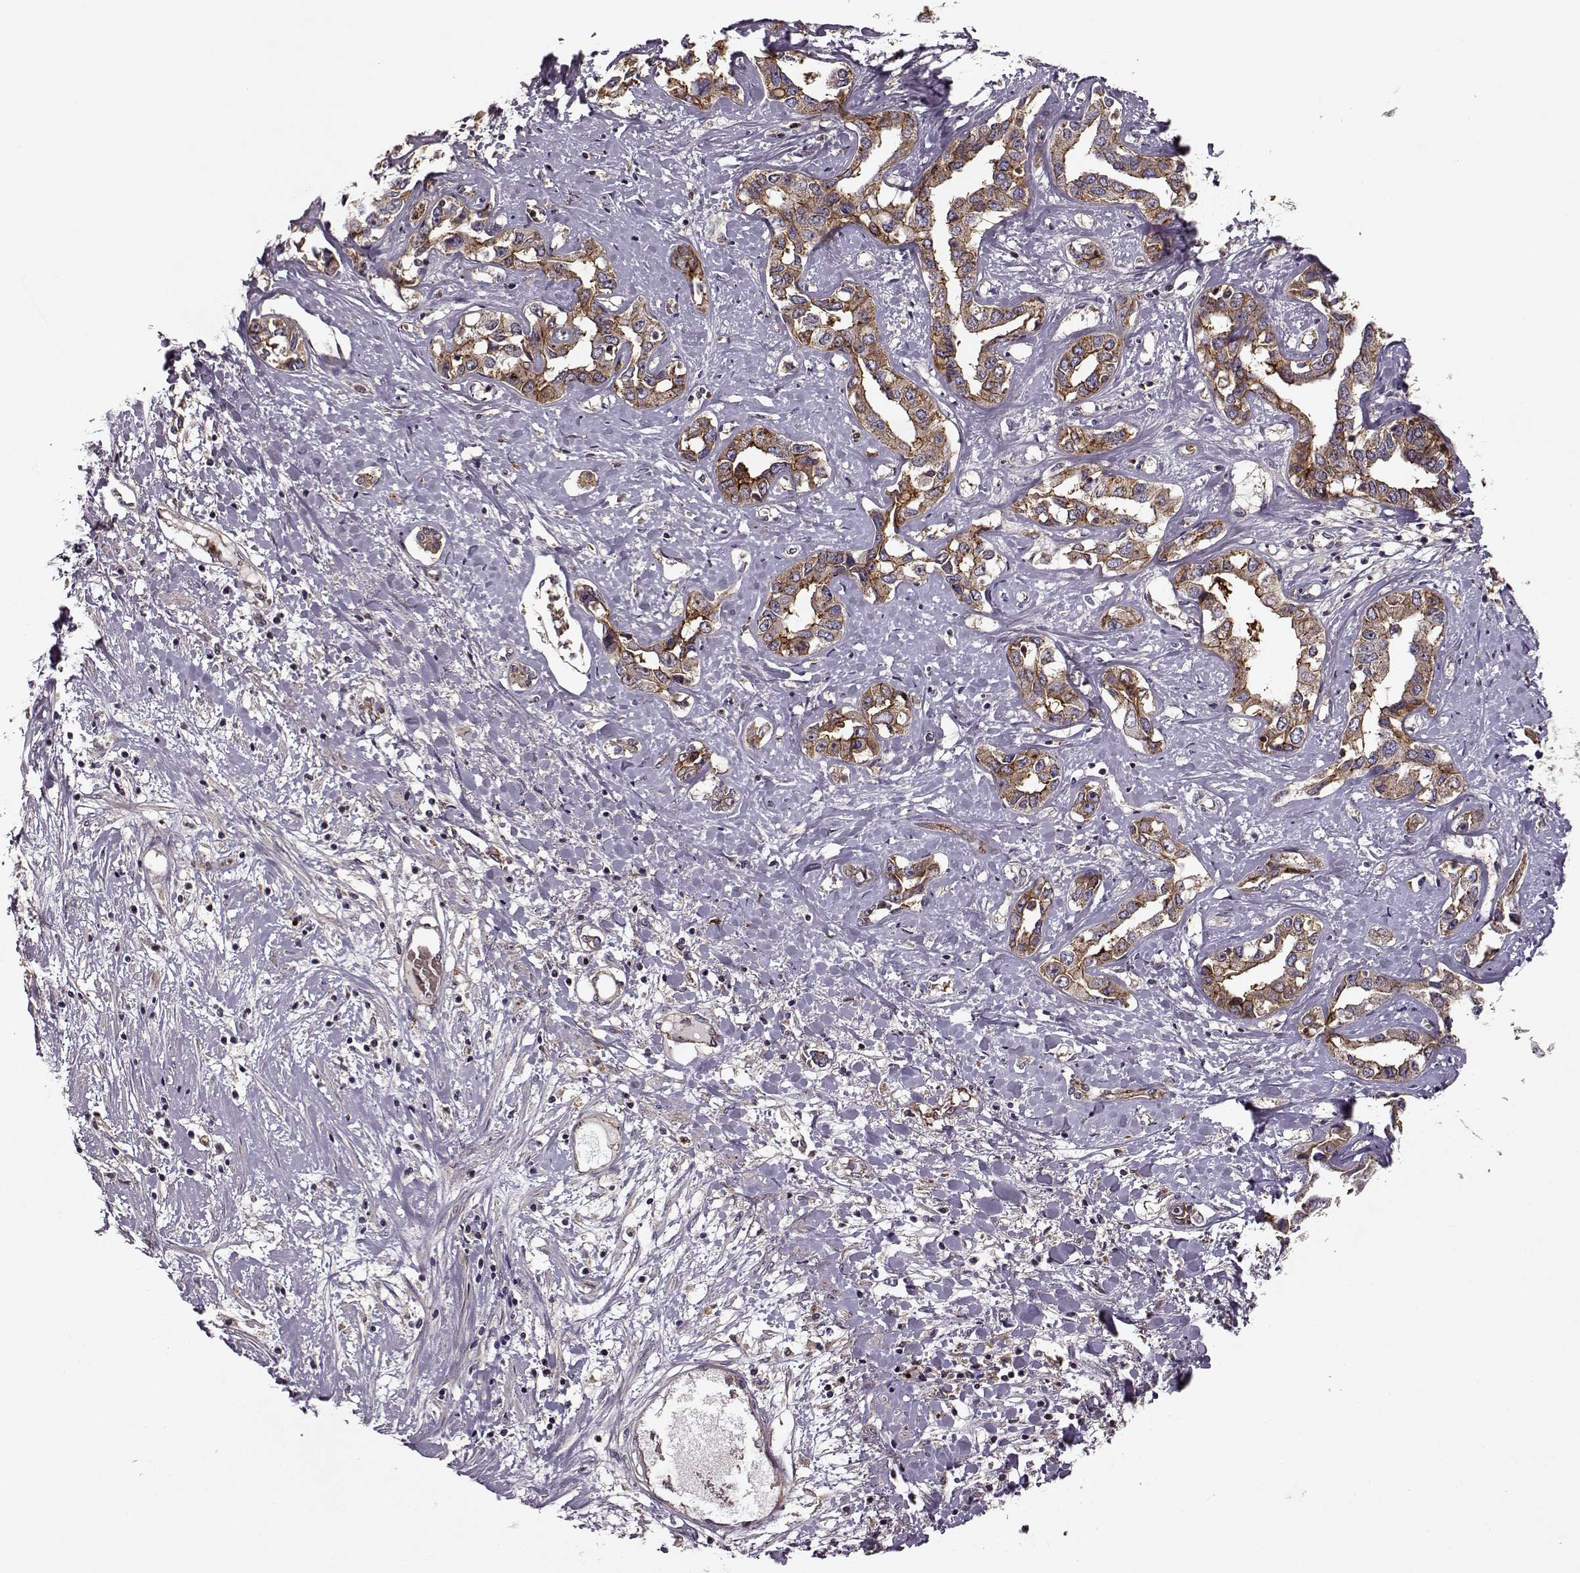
{"staining": {"intensity": "moderate", "quantity": ">75%", "location": "cytoplasmic/membranous"}, "tissue": "liver cancer", "cell_type": "Tumor cells", "image_type": "cancer", "snomed": [{"axis": "morphology", "description": "Cholangiocarcinoma"}, {"axis": "topography", "description": "Liver"}], "caption": "Tumor cells demonstrate medium levels of moderate cytoplasmic/membranous positivity in about >75% of cells in liver cancer.", "gene": "IFRD2", "patient": {"sex": "male", "age": 59}}